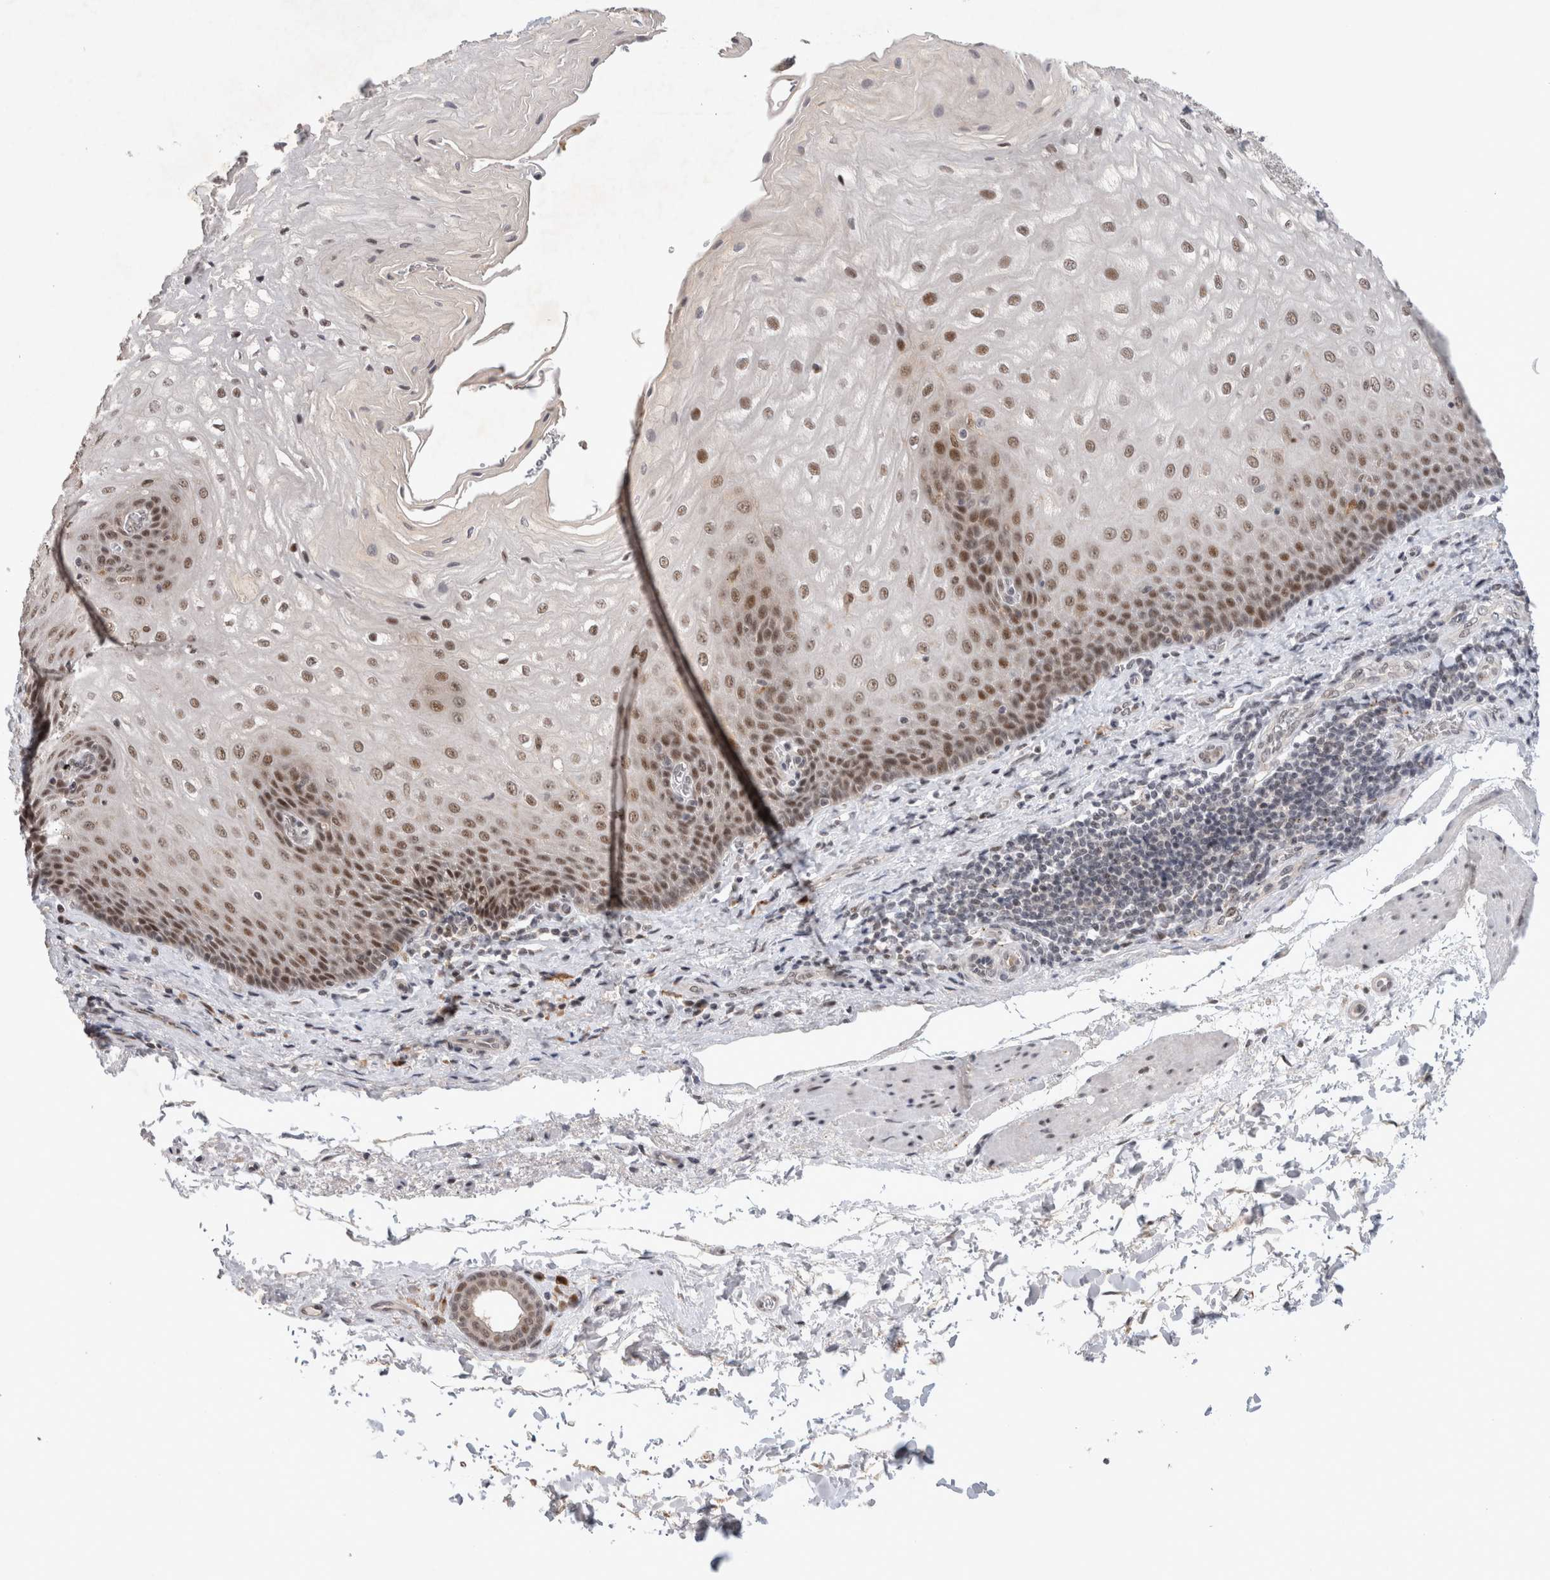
{"staining": {"intensity": "strong", "quantity": ">75%", "location": "nuclear"}, "tissue": "esophagus", "cell_type": "Squamous epithelial cells", "image_type": "normal", "snomed": [{"axis": "morphology", "description": "Normal tissue, NOS"}, {"axis": "topography", "description": "Esophagus"}], "caption": "This is a micrograph of immunohistochemistry staining of benign esophagus, which shows strong expression in the nuclear of squamous epithelial cells.", "gene": "HESX1", "patient": {"sex": "male", "age": 54}}